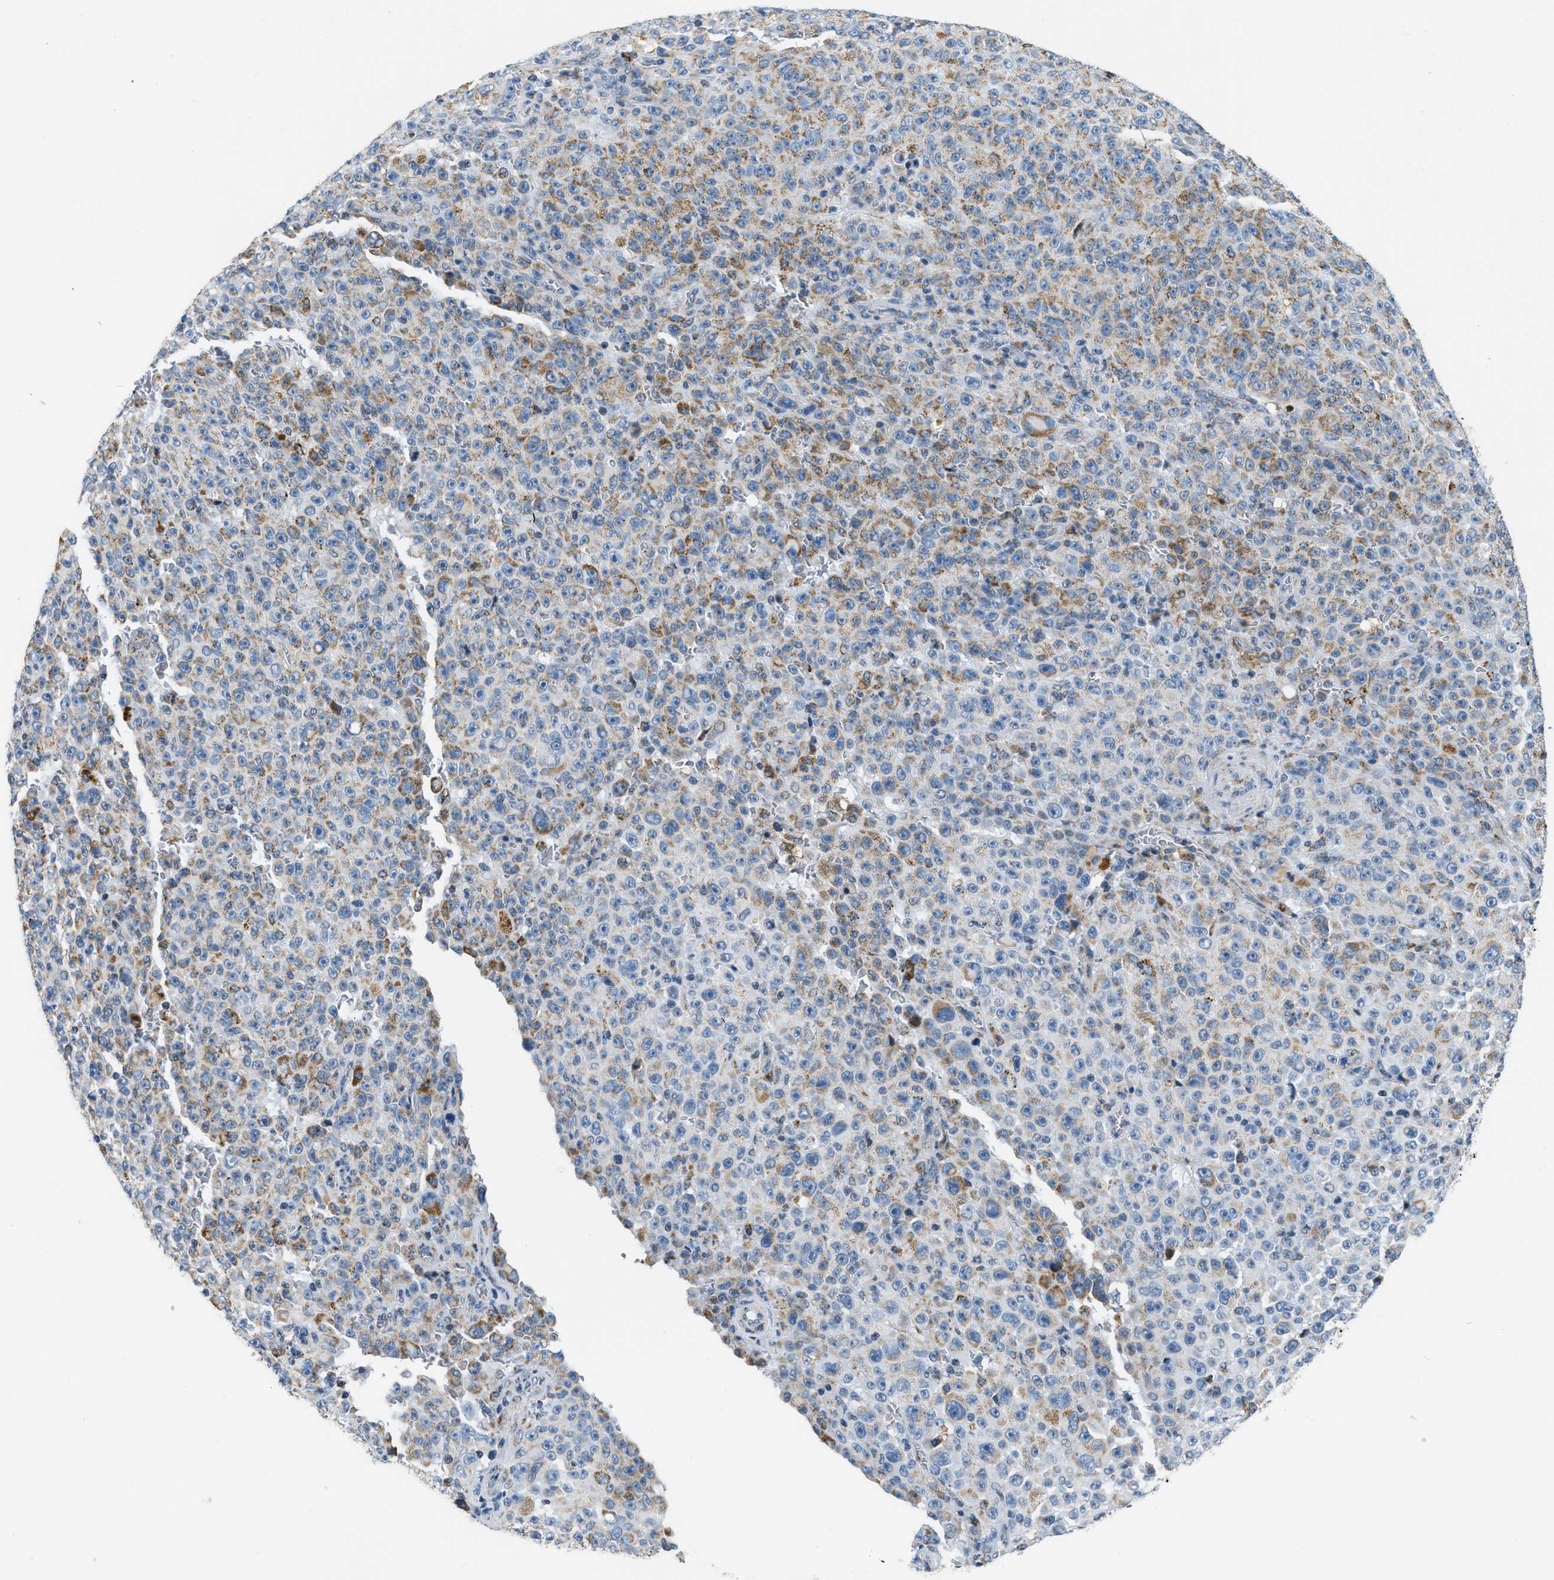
{"staining": {"intensity": "moderate", "quantity": "25%-75%", "location": "cytoplasmic/membranous"}, "tissue": "melanoma", "cell_type": "Tumor cells", "image_type": "cancer", "snomed": [{"axis": "morphology", "description": "Malignant melanoma, NOS"}, {"axis": "topography", "description": "Skin"}], "caption": "IHC (DAB) staining of human melanoma exhibits moderate cytoplasmic/membranous protein positivity in approximately 25%-75% of tumor cells.", "gene": "ACADVL", "patient": {"sex": "female", "age": 82}}